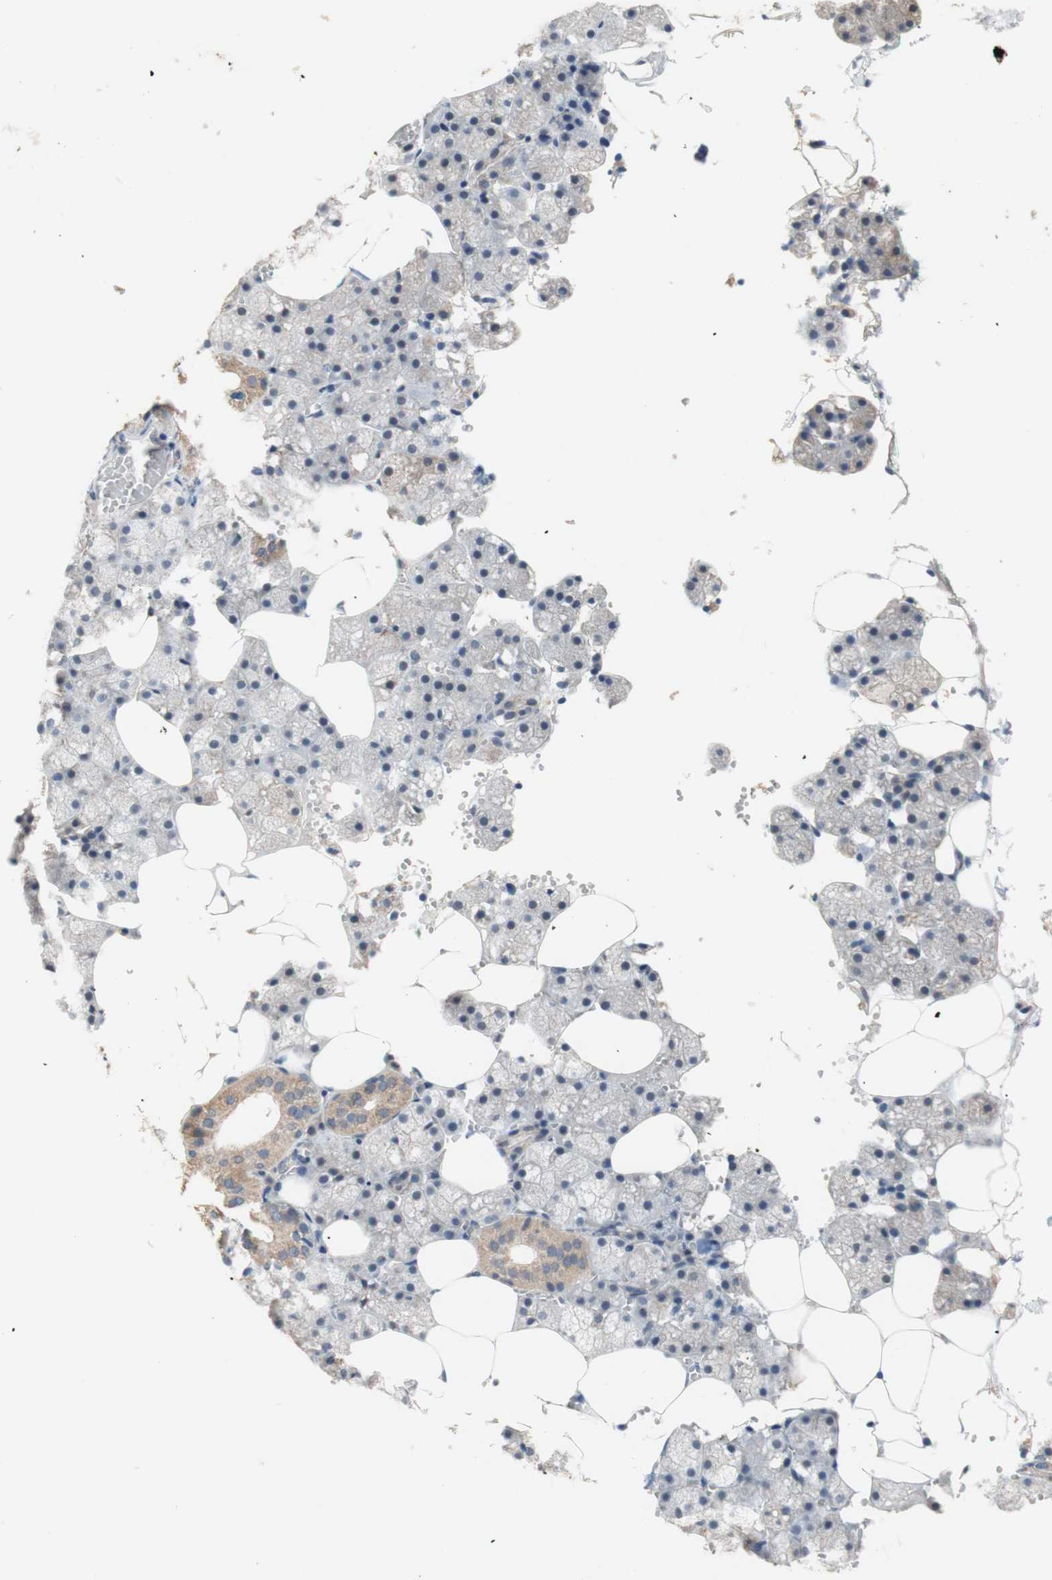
{"staining": {"intensity": "weak", "quantity": "<25%", "location": "cytoplasmic/membranous"}, "tissue": "salivary gland", "cell_type": "Glandular cells", "image_type": "normal", "snomed": [{"axis": "morphology", "description": "Normal tissue, NOS"}, {"axis": "topography", "description": "Salivary gland"}], "caption": "Protein analysis of normal salivary gland displays no significant staining in glandular cells.", "gene": "PTGIS", "patient": {"sex": "male", "age": 62}}